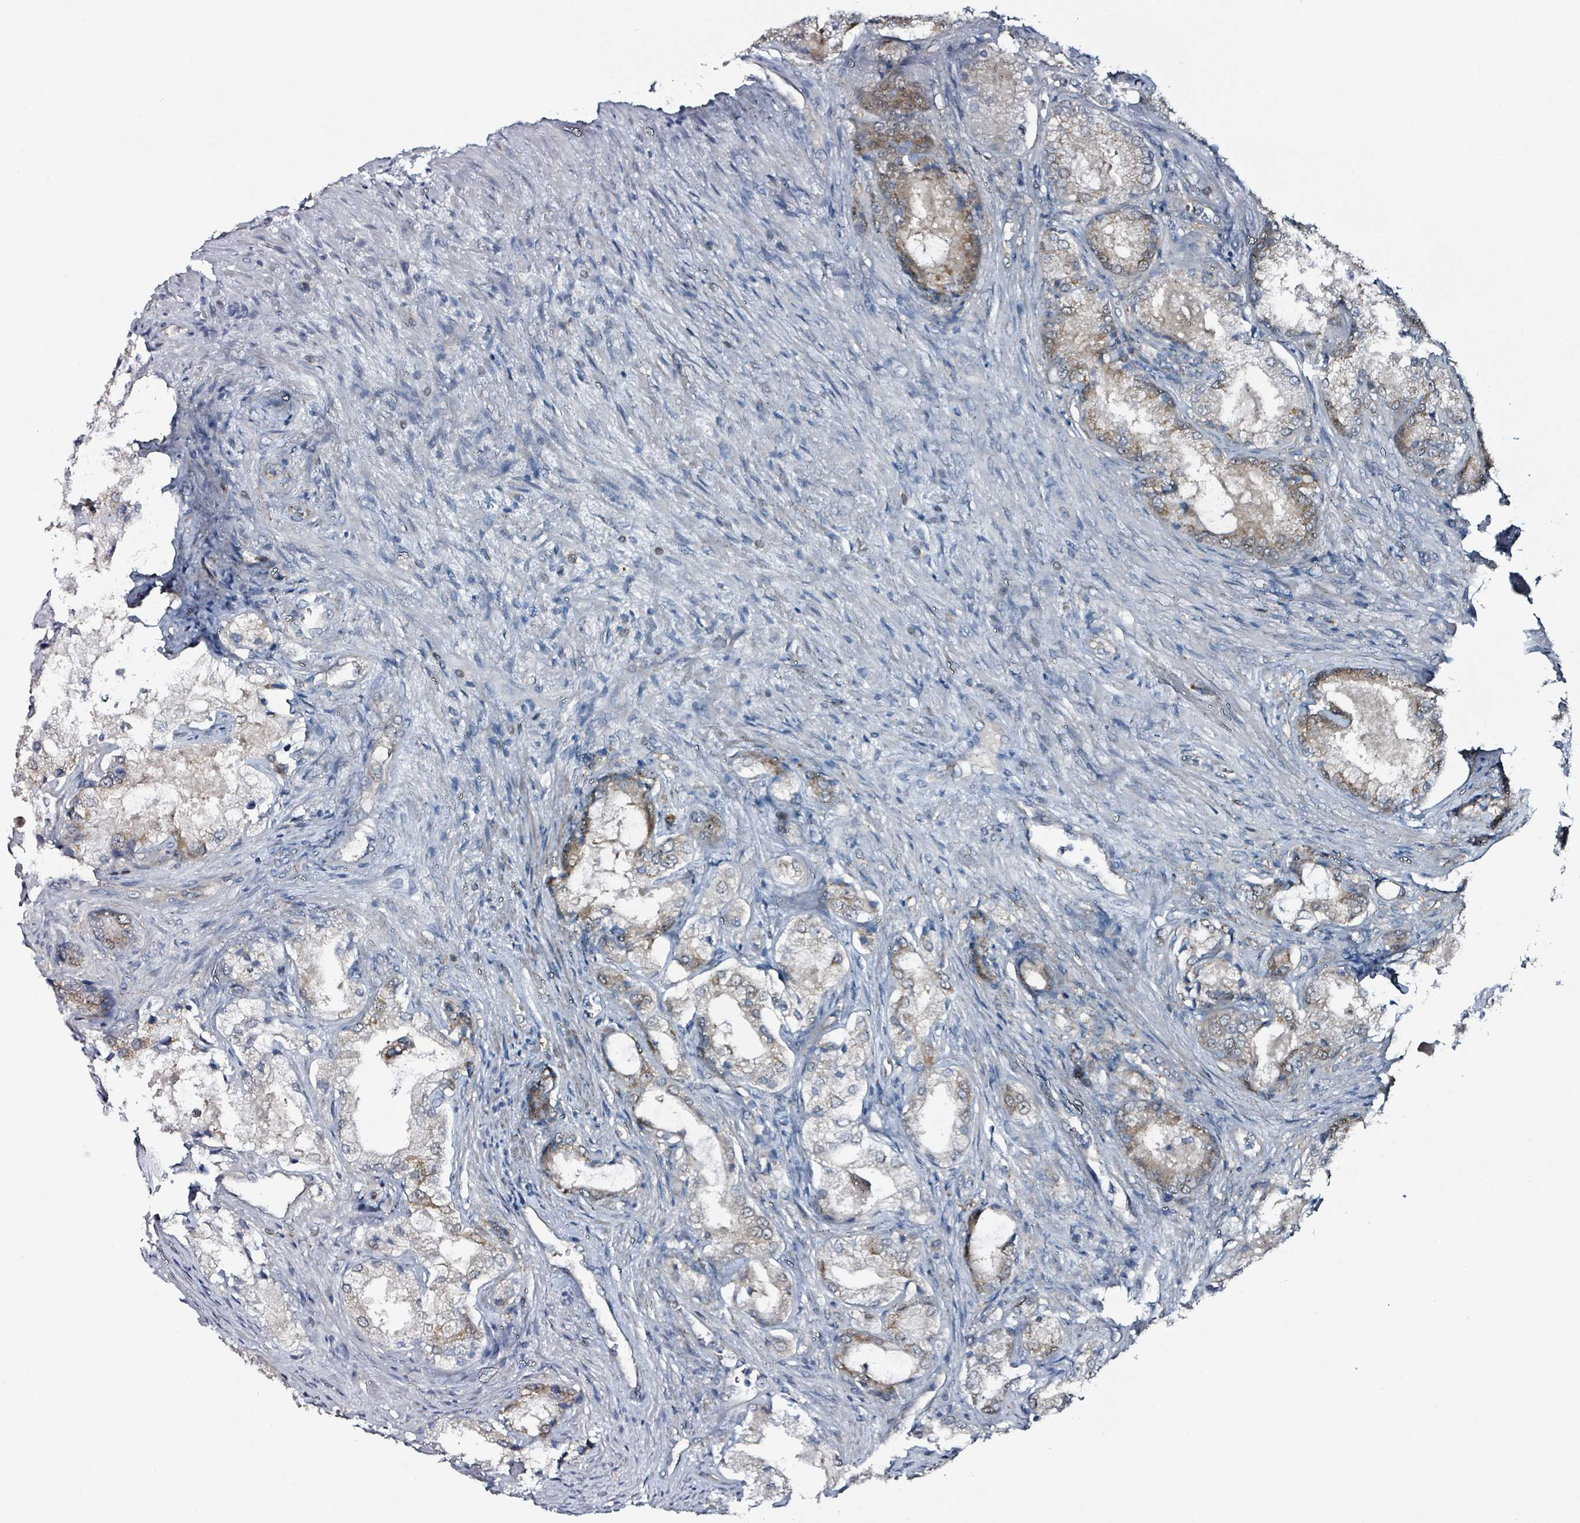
{"staining": {"intensity": "weak", "quantity": "<25%", "location": "cytoplasmic/membranous"}, "tissue": "prostate cancer", "cell_type": "Tumor cells", "image_type": "cancer", "snomed": [{"axis": "morphology", "description": "Adenocarcinoma, Low grade"}, {"axis": "topography", "description": "Prostate"}], "caption": "A high-resolution micrograph shows immunohistochemistry staining of prostate cancer (low-grade adenocarcinoma), which displays no significant staining in tumor cells.", "gene": "B3GAT3", "patient": {"sex": "male", "age": 68}}